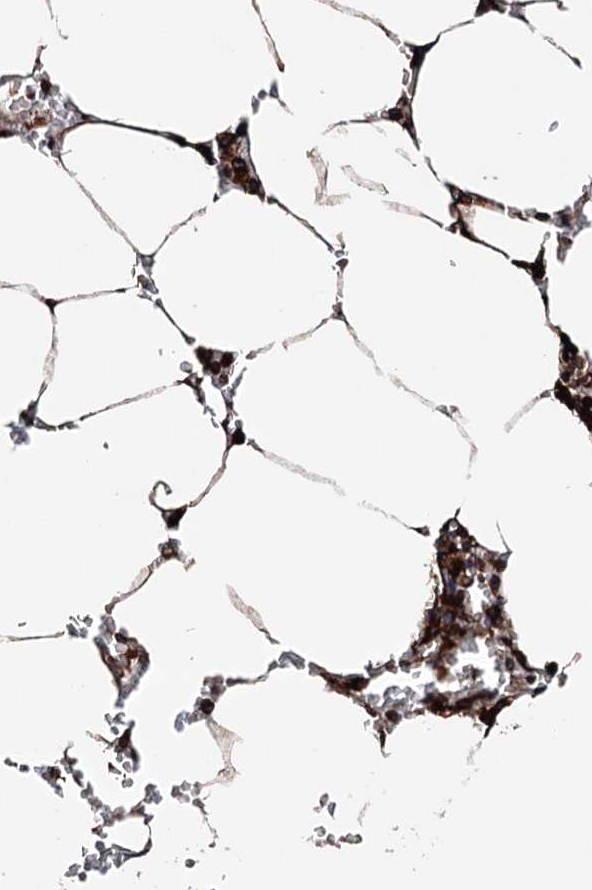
{"staining": {"intensity": "moderate", "quantity": "25%-75%", "location": "cytoplasmic/membranous"}, "tissue": "bone marrow", "cell_type": "Hematopoietic cells", "image_type": "normal", "snomed": [{"axis": "morphology", "description": "Normal tissue, NOS"}, {"axis": "topography", "description": "Bone marrow"}], "caption": "The micrograph shows staining of normal bone marrow, revealing moderate cytoplasmic/membranous protein staining (brown color) within hematopoietic cells. Using DAB (brown) and hematoxylin (blue) stains, captured at high magnification using brightfield microscopy.", "gene": "ERP29", "patient": {"sex": "male", "age": 70}}